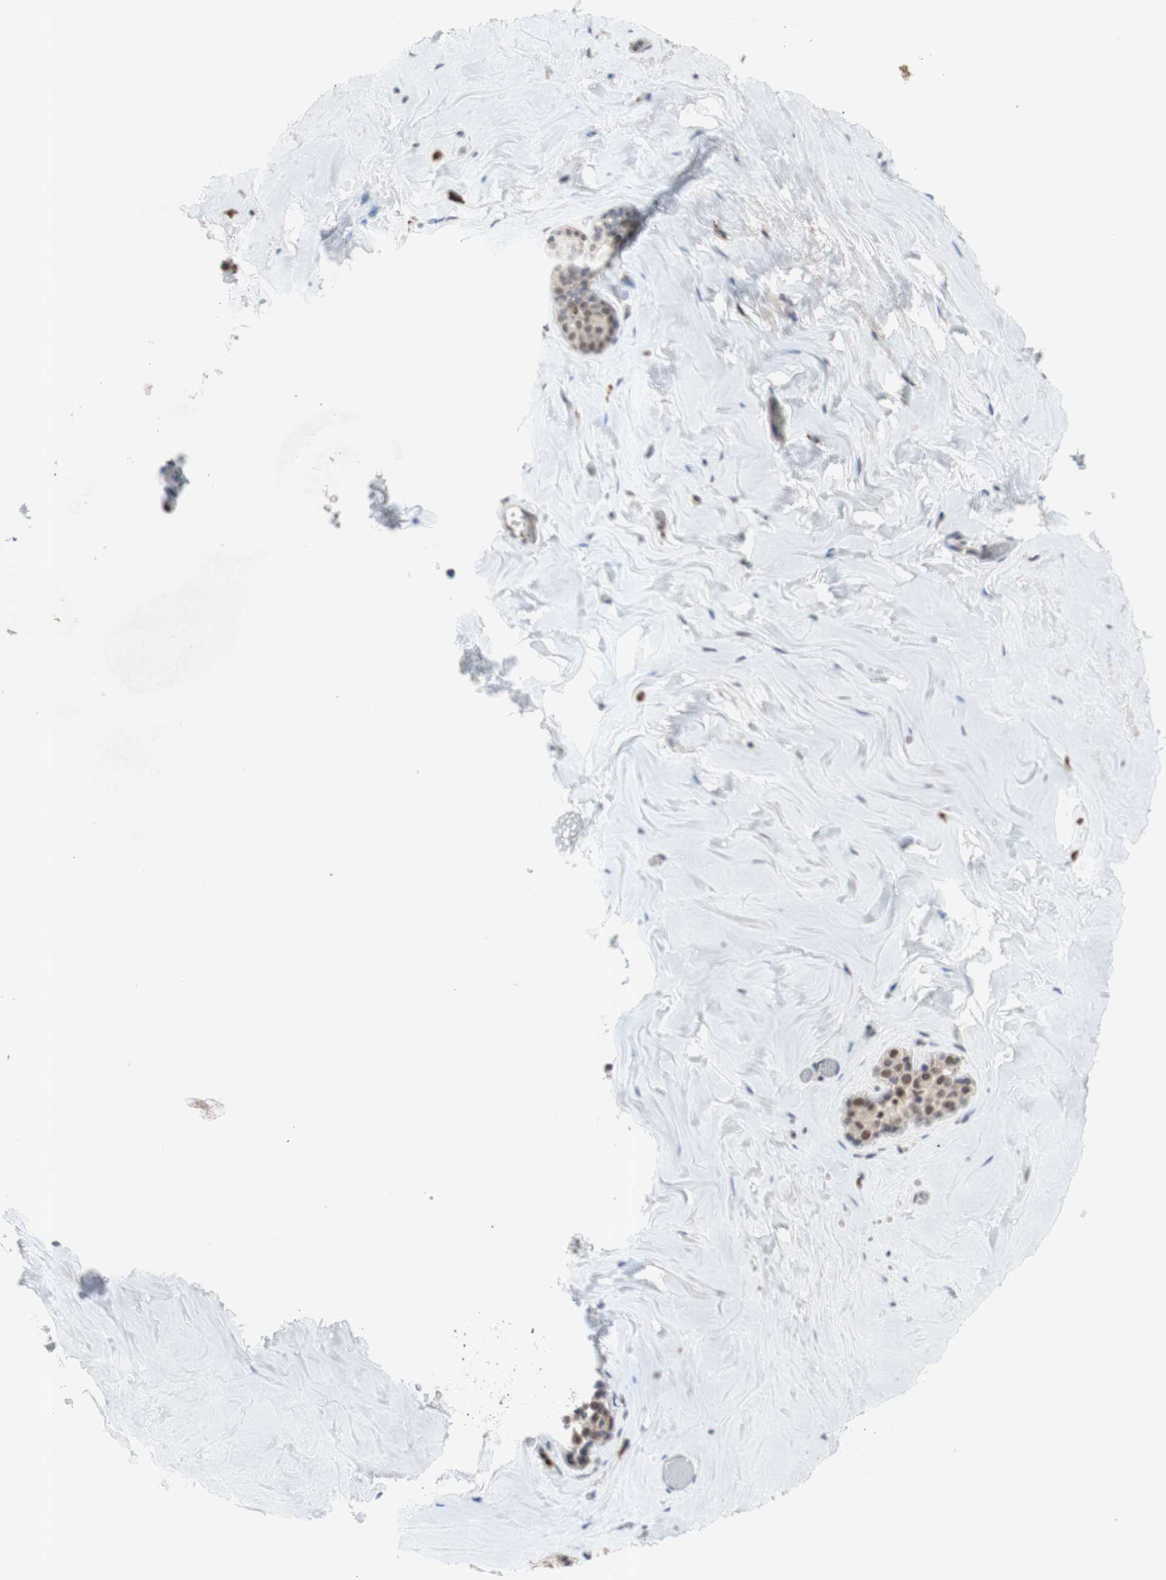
{"staining": {"intensity": "negative", "quantity": "none", "location": "none"}, "tissue": "breast", "cell_type": "Adipocytes", "image_type": "normal", "snomed": [{"axis": "morphology", "description": "Normal tissue, NOS"}, {"axis": "topography", "description": "Breast"}], "caption": "DAB immunohistochemical staining of normal breast displays no significant expression in adipocytes.", "gene": "SFPQ", "patient": {"sex": "female", "age": 75}}